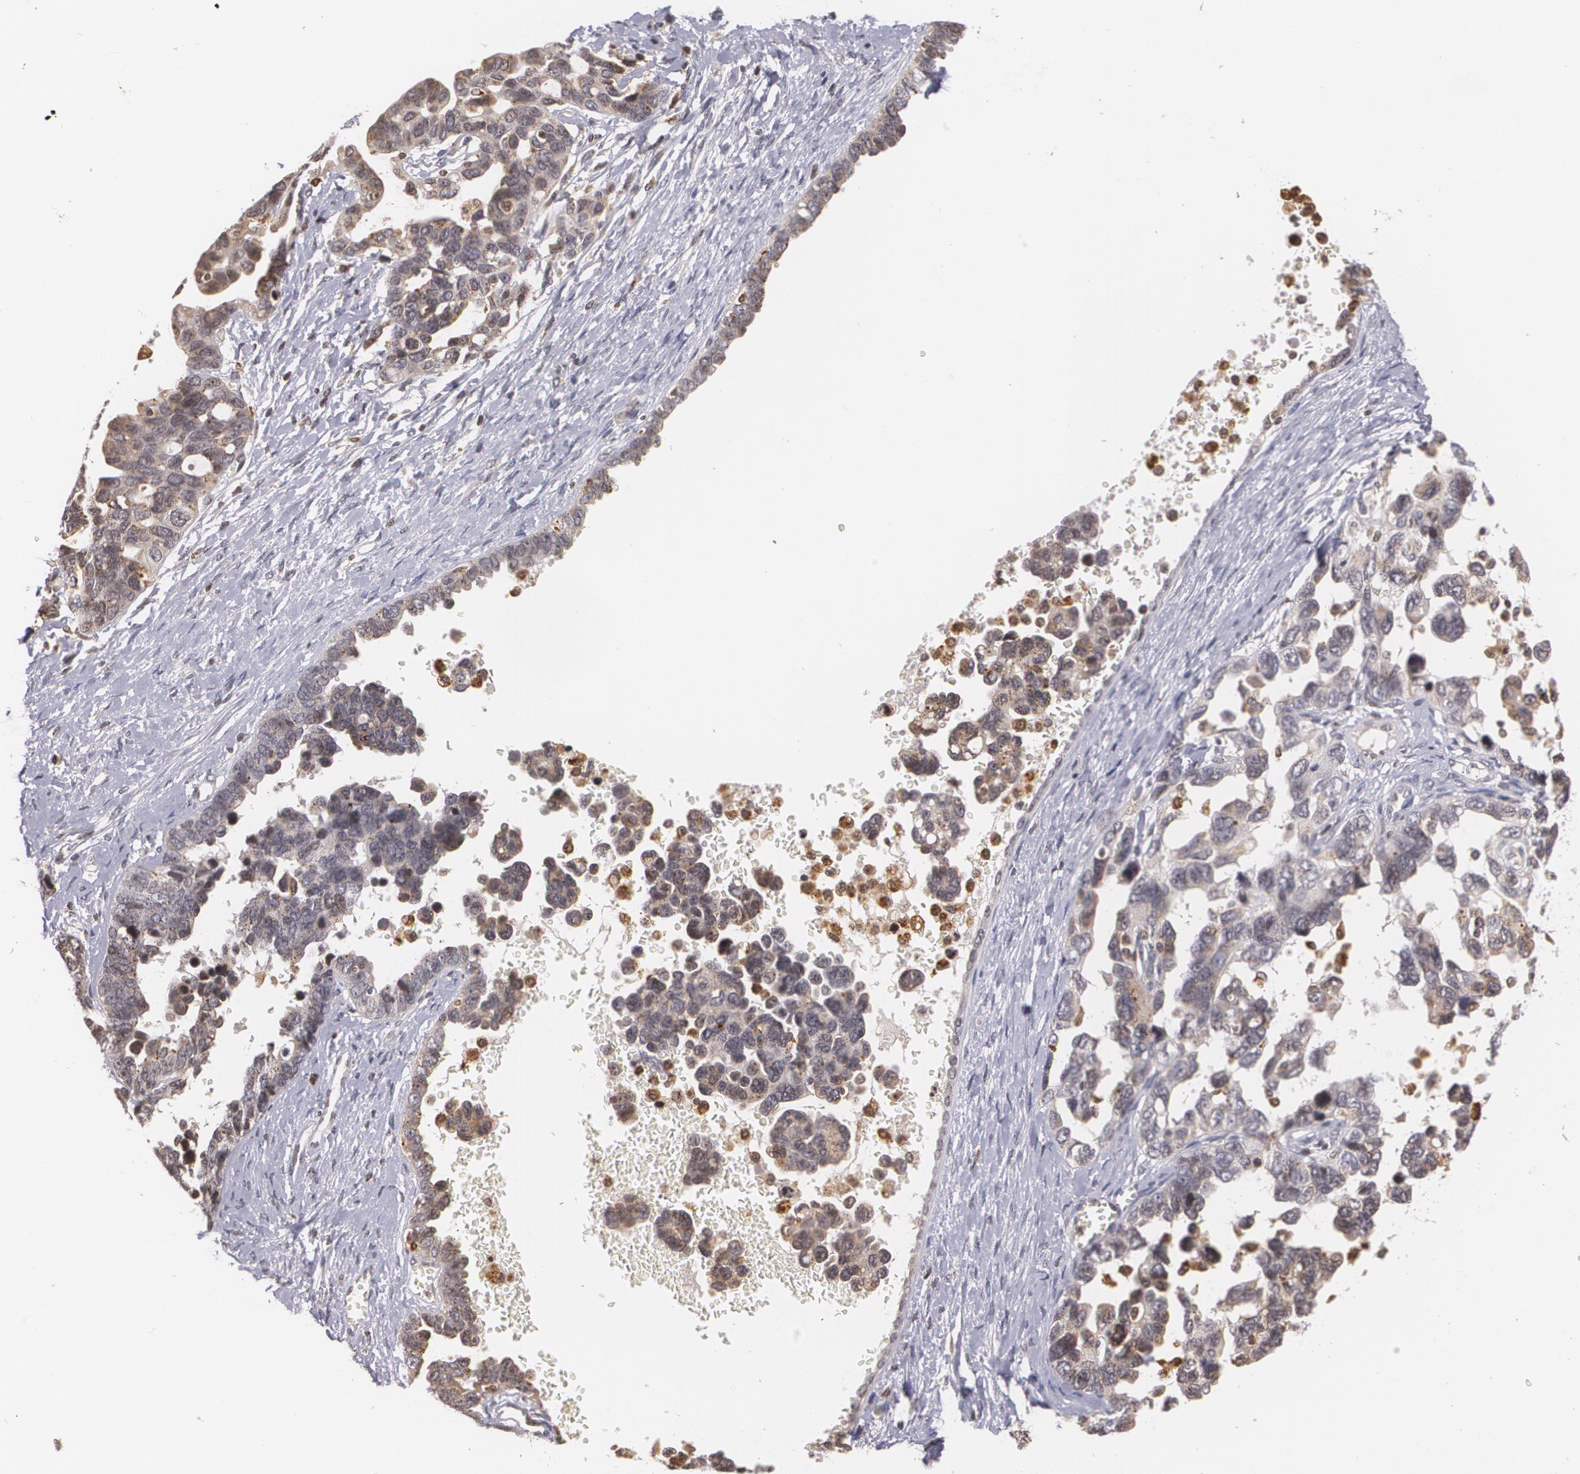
{"staining": {"intensity": "weak", "quantity": "25%-75%", "location": "cytoplasmic/membranous"}, "tissue": "ovarian cancer", "cell_type": "Tumor cells", "image_type": "cancer", "snomed": [{"axis": "morphology", "description": "Cystadenocarcinoma, serous, NOS"}, {"axis": "topography", "description": "Ovary"}], "caption": "Weak cytoplasmic/membranous positivity is seen in approximately 25%-75% of tumor cells in ovarian cancer (serous cystadenocarcinoma).", "gene": "VAV3", "patient": {"sex": "female", "age": 69}}